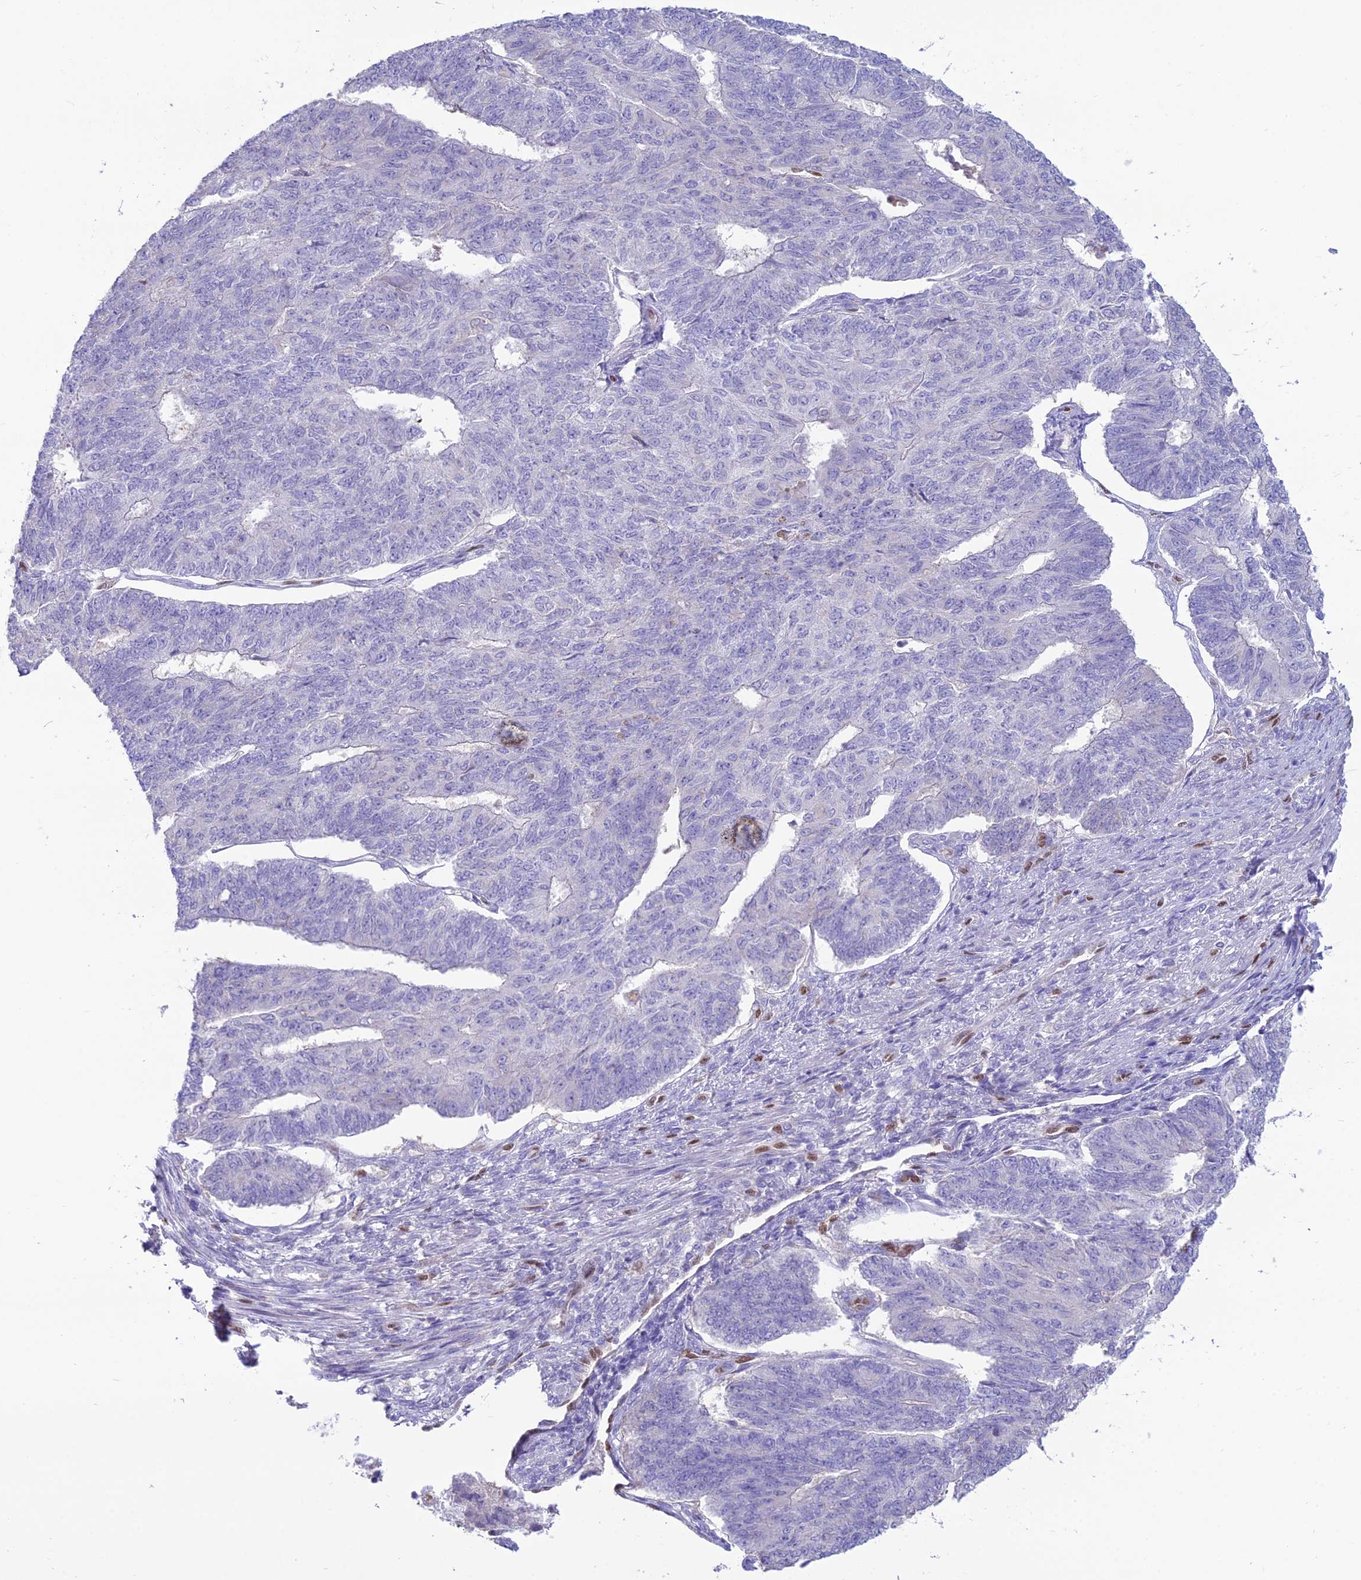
{"staining": {"intensity": "negative", "quantity": "none", "location": "none"}, "tissue": "endometrial cancer", "cell_type": "Tumor cells", "image_type": "cancer", "snomed": [{"axis": "morphology", "description": "Adenocarcinoma, NOS"}, {"axis": "topography", "description": "Endometrium"}], "caption": "DAB immunohistochemical staining of human adenocarcinoma (endometrial) demonstrates no significant expression in tumor cells. (Immunohistochemistry (ihc), brightfield microscopy, high magnification).", "gene": "NOVA2", "patient": {"sex": "female", "age": 32}}